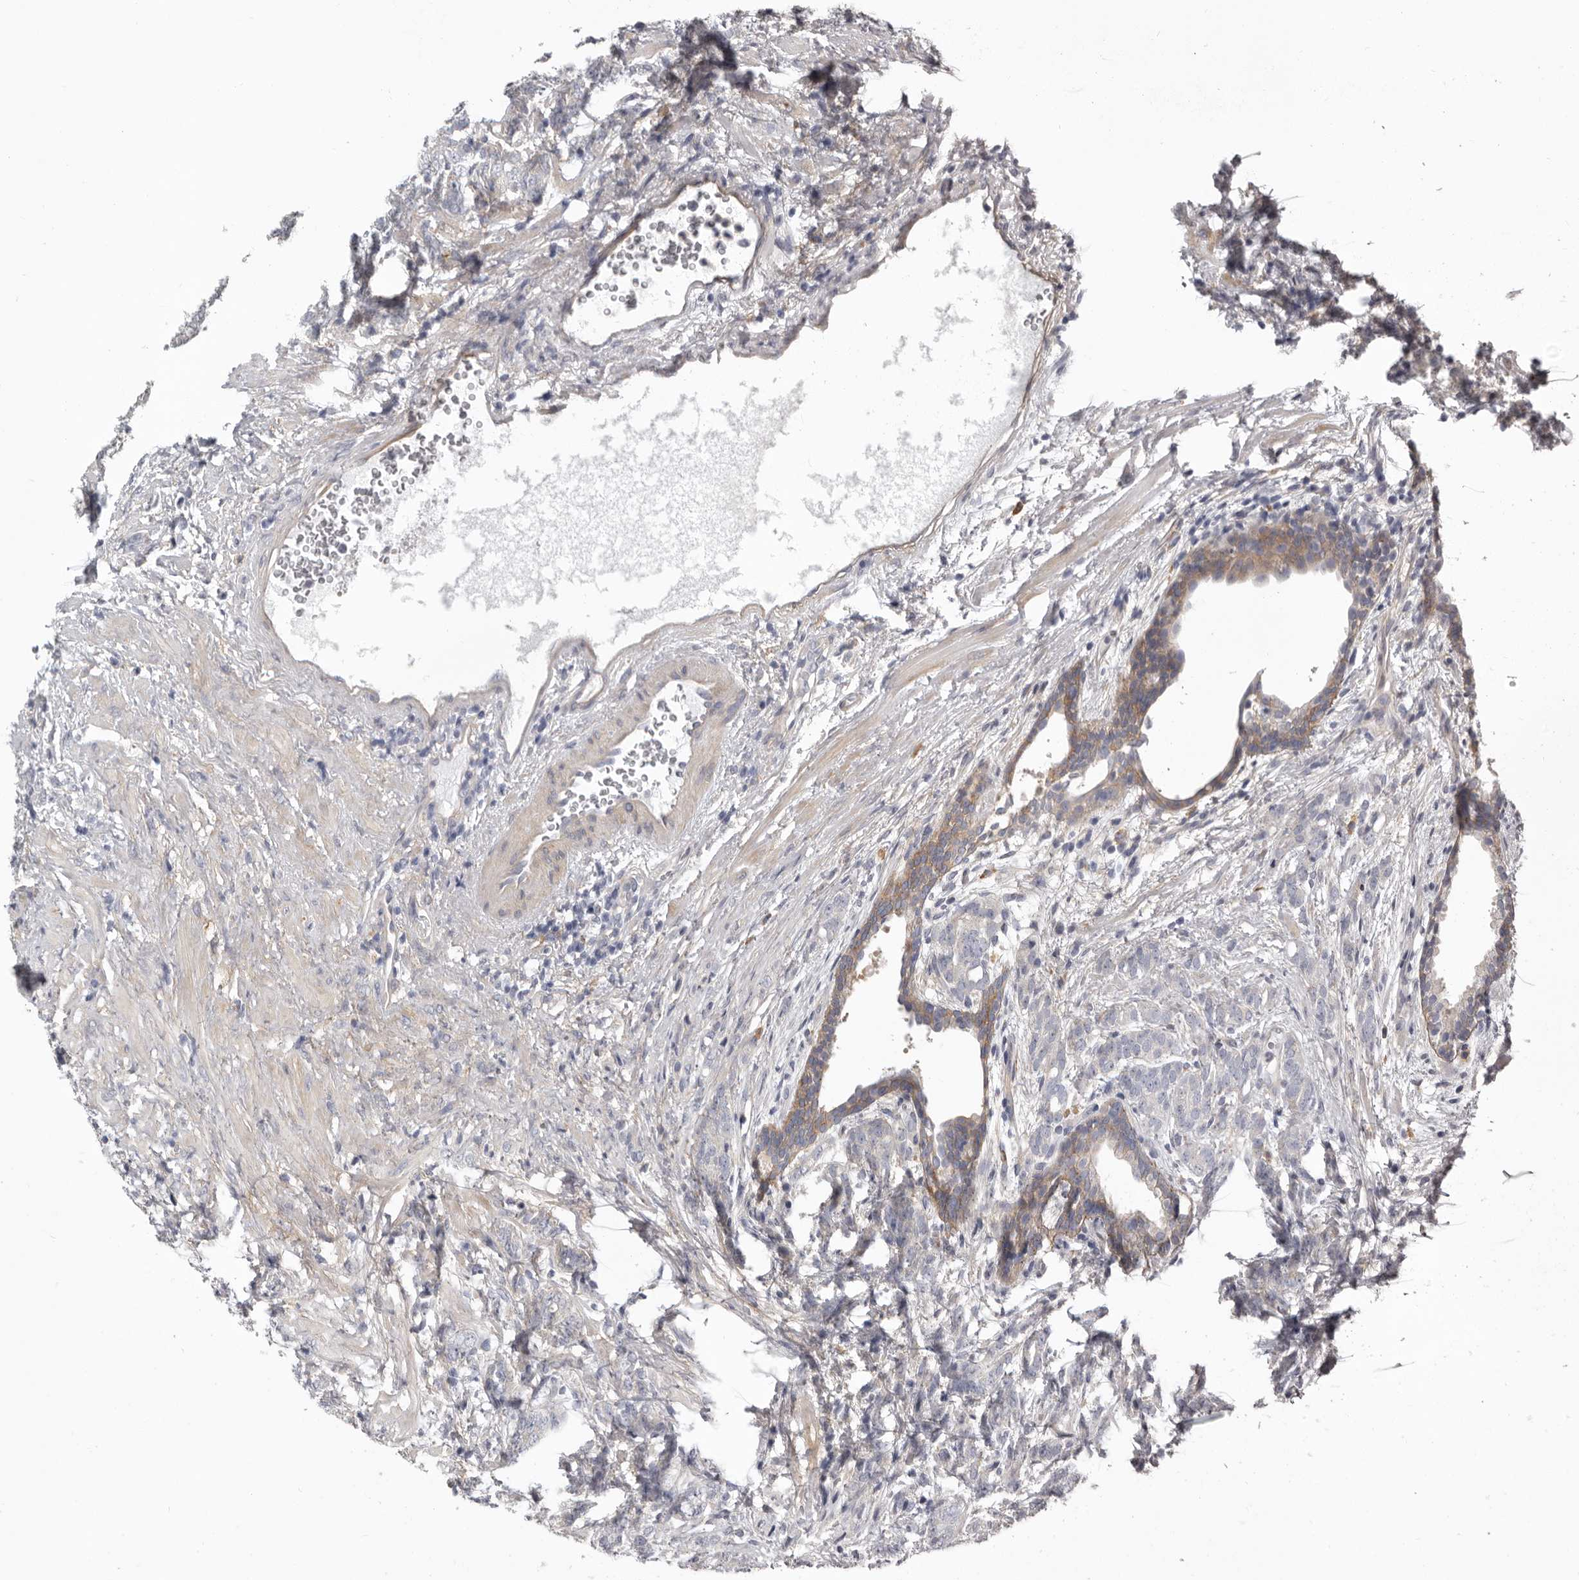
{"staining": {"intensity": "weak", "quantity": "<25%", "location": "cytoplasmic/membranous"}, "tissue": "prostate cancer", "cell_type": "Tumor cells", "image_type": "cancer", "snomed": [{"axis": "morphology", "description": "Adenocarcinoma, High grade"}, {"axis": "topography", "description": "Prostate"}], "caption": "This is an immunohistochemistry micrograph of high-grade adenocarcinoma (prostate). There is no expression in tumor cells.", "gene": "ENAH", "patient": {"sex": "male", "age": 57}}